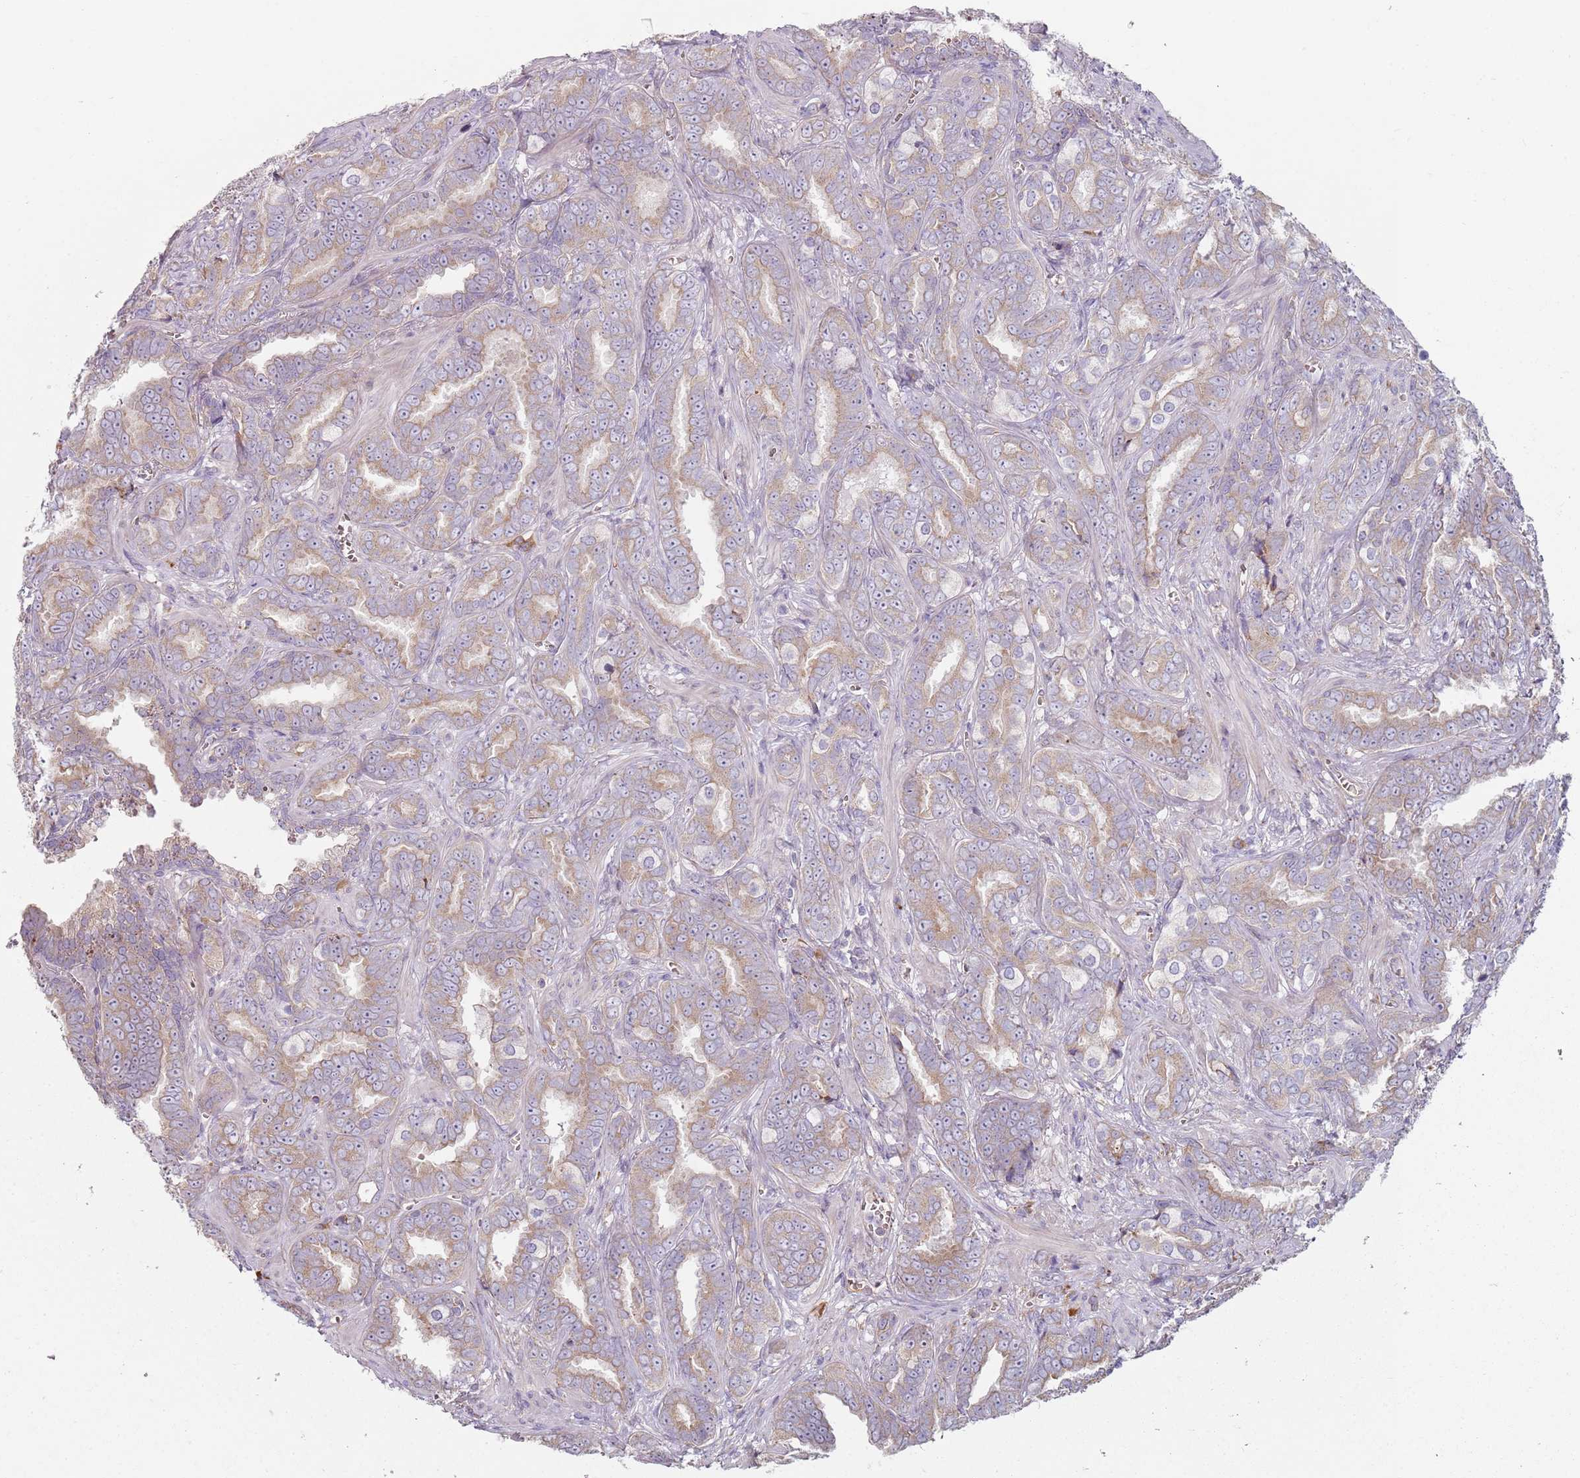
{"staining": {"intensity": "weak", "quantity": "25%-75%", "location": "cytoplasmic/membranous"}, "tissue": "prostate cancer", "cell_type": "Tumor cells", "image_type": "cancer", "snomed": [{"axis": "morphology", "description": "Adenocarcinoma, High grade"}, {"axis": "topography", "description": "Prostate"}], "caption": "Protein positivity by immunohistochemistry (IHC) reveals weak cytoplasmic/membranous positivity in about 25%-75% of tumor cells in high-grade adenocarcinoma (prostate). The protein is stained brown, and the nuclei are stained in blue (DAB IHC with brightfield microscopy, high magnification).", "gene": "SPATA2", "patient": {"sex": "male", "age": 67}}